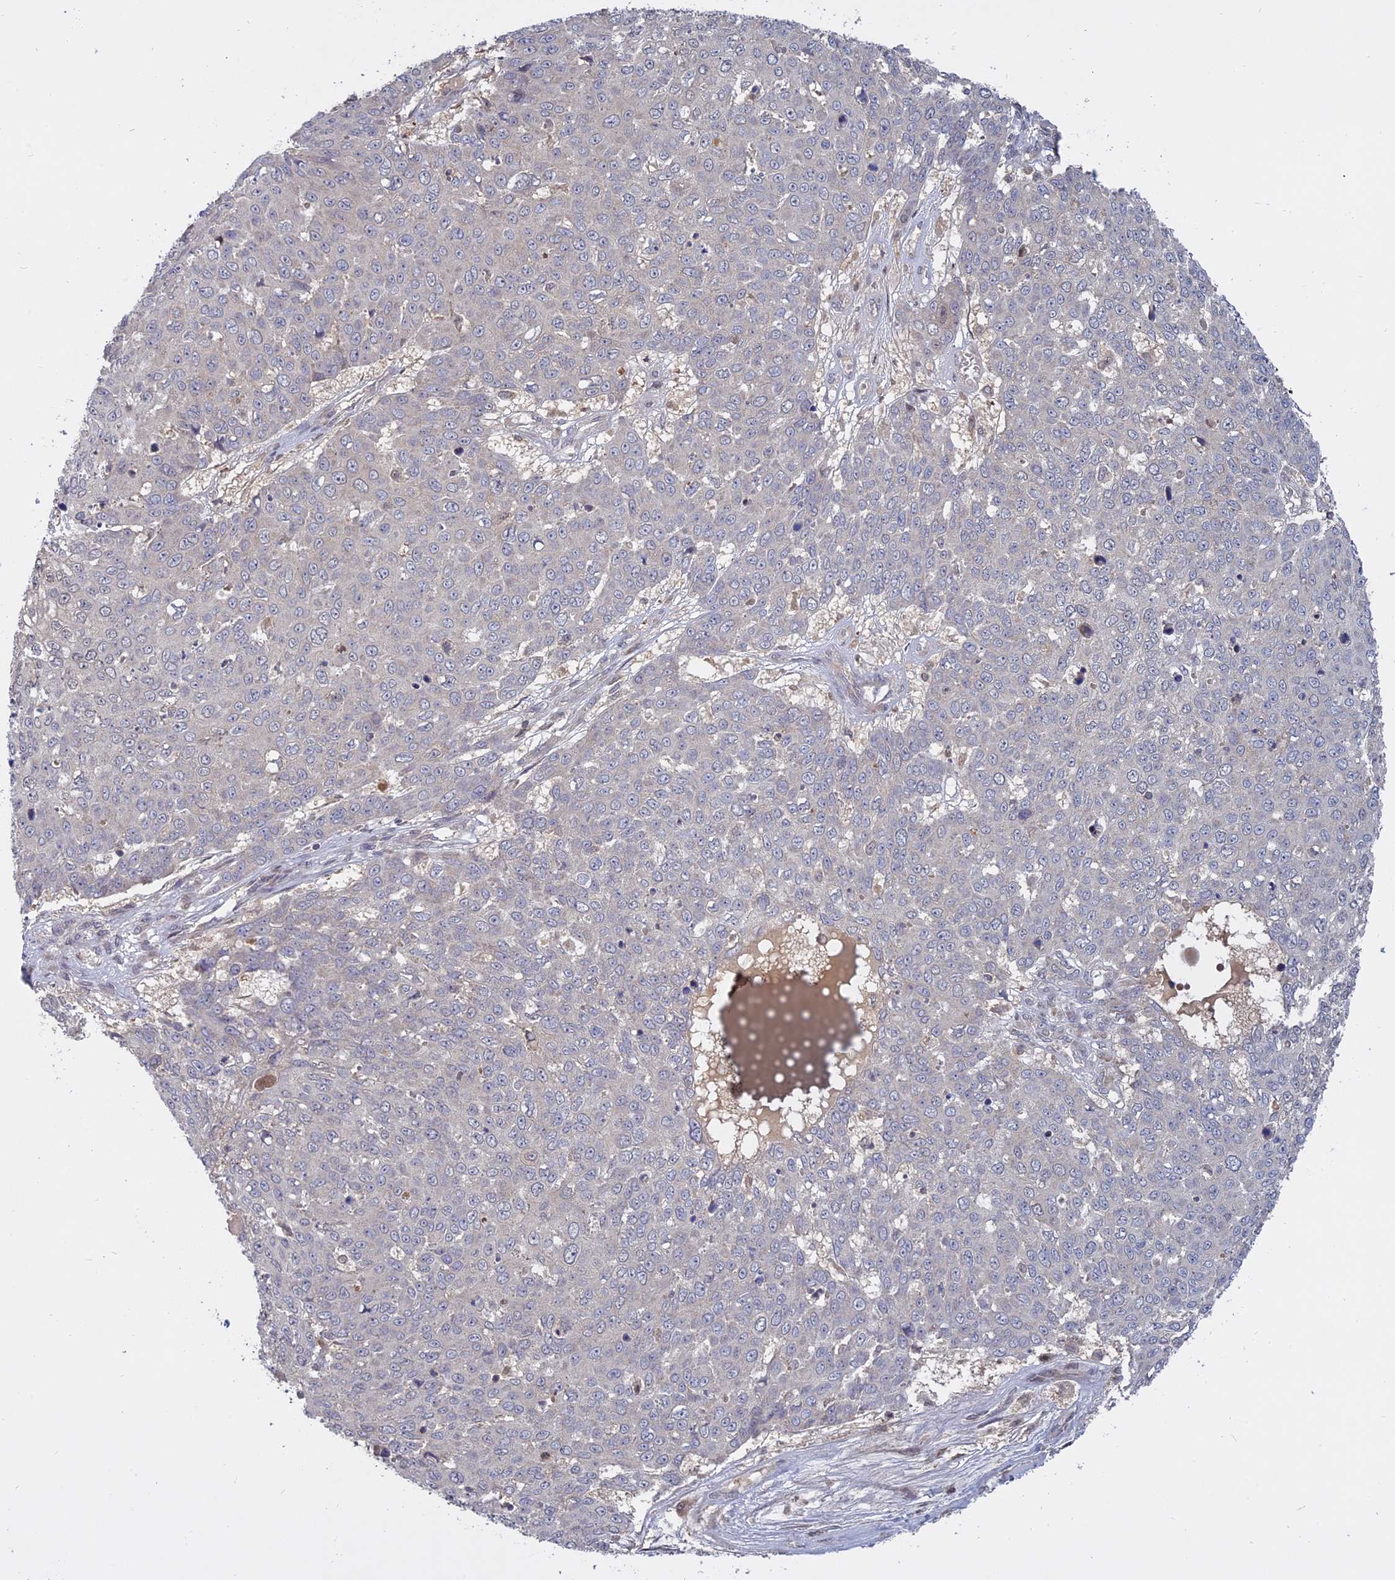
{"staining": {"intensity": "negative", "quantity": "none", "location": "none"}, "tissue": "skin cancer", "cell_type": "Tumor cells", "image_type": "cancer", "snomed": [{"axis": "morphology", "description": "Squamous cell carcinoma, NOS"}, {"axis": "topography", "description": "Skin"}], "caption": "A micrograph of skin cancer (squamous cell carcinoma) stained for a protein exhibits no brown staining in tumor cells. (DAB (3,3'-diaminobenzidine) immunohistochemistry visualized using brightfield microscopy, high magnification).", "gene": "TMEM208", "patient": {"sex": "male", "age": 71}}